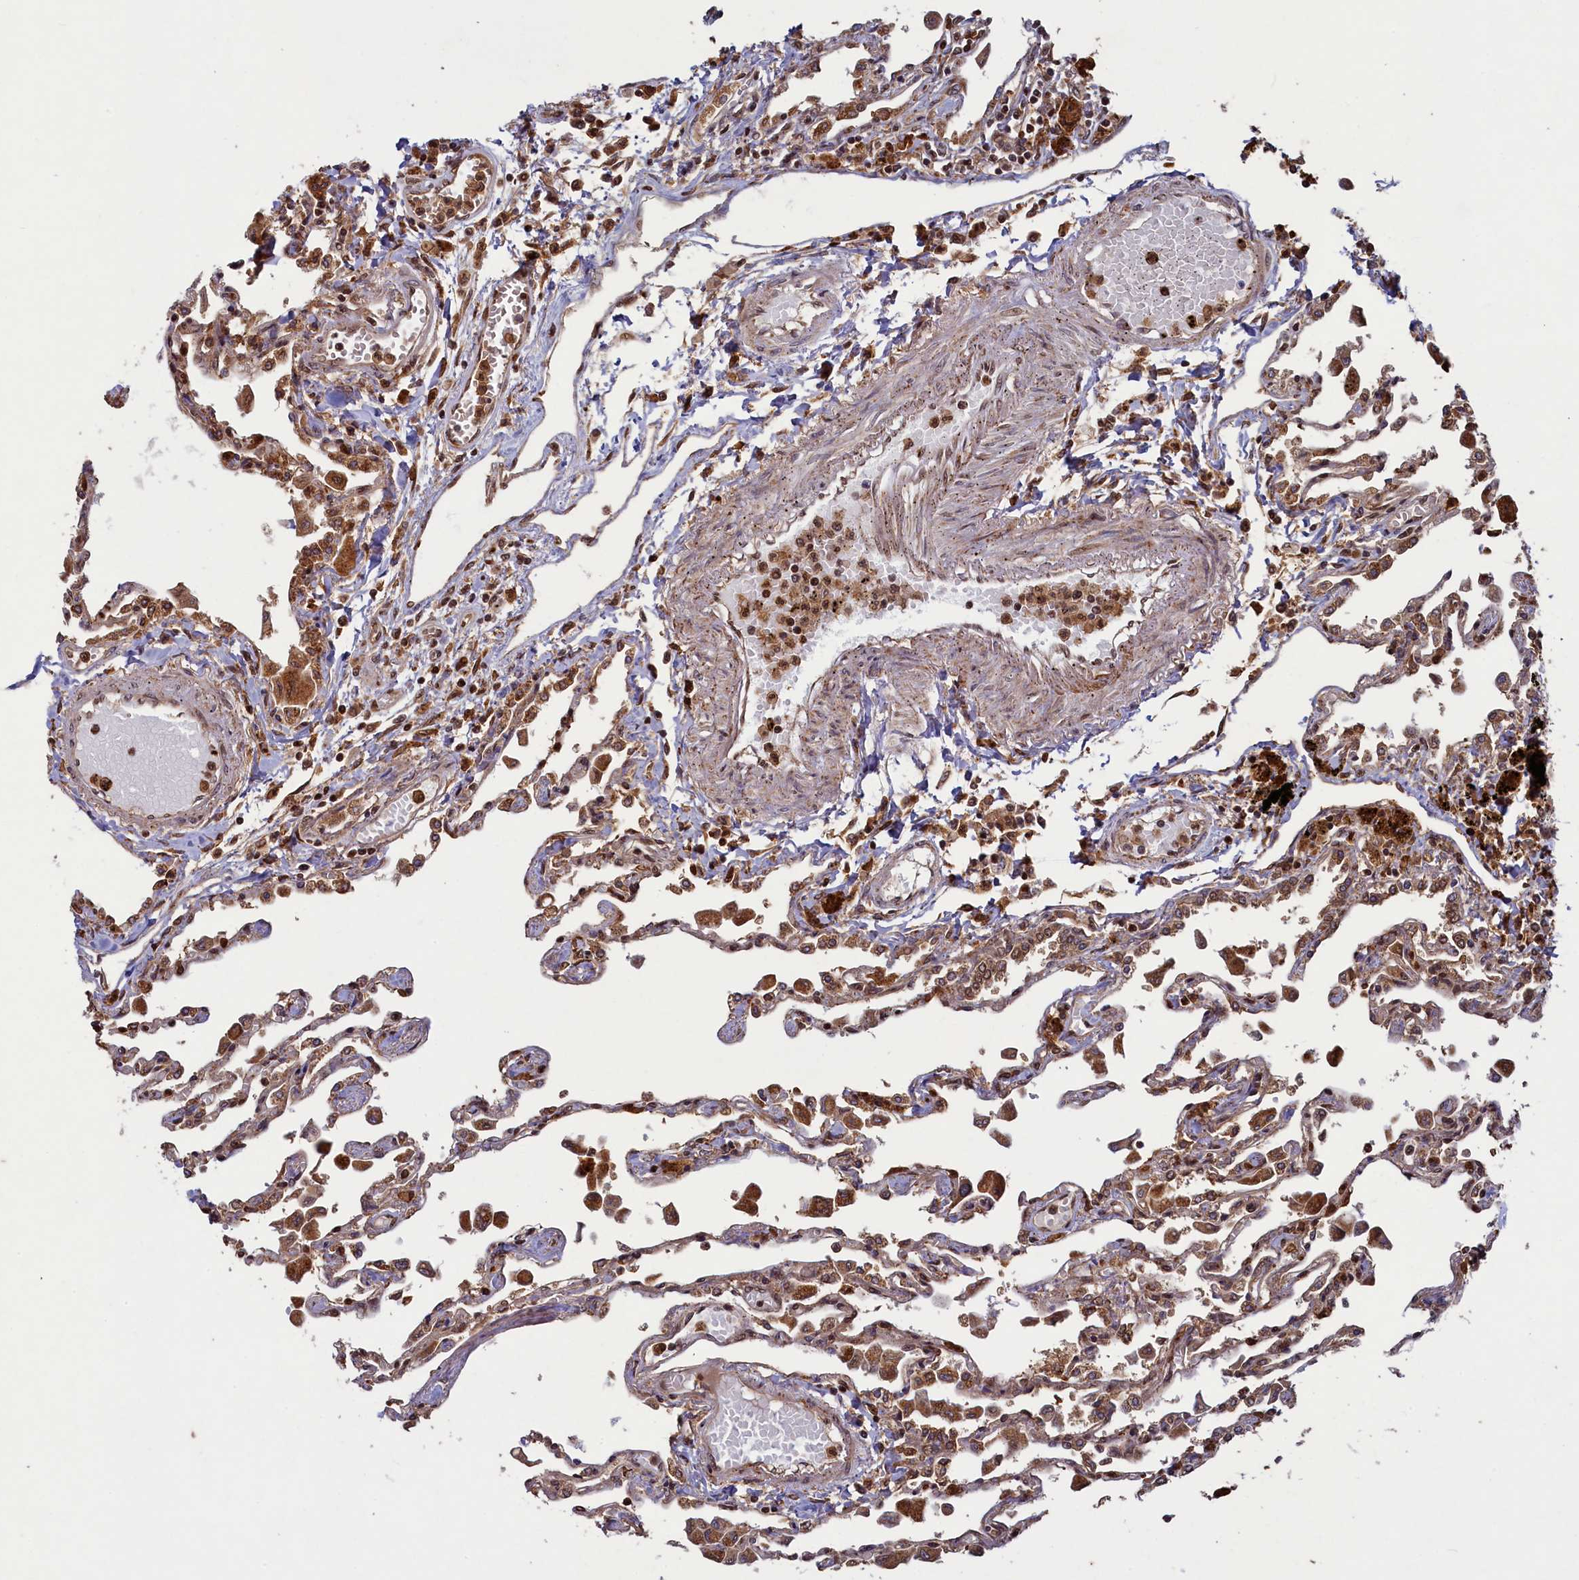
{"staining": {"intensity": "moderate", "quantity": ">75%", "location": "cytoplasmic/membranous,nuclear"}, "tissue": "lung", "cell_type": "Alveolar cells", "image_type": "normal", "snomed": [{"axis": "morphology", "description": "Normal tissue, NOS"}, {"axis": "topography", "description": "Bronchus"}, {"axis": "topography", "description": "Lung"}], "caption": "A brown stain shows moderate cytoplasmic/membranous,nuclear positivity of a protein in alveolar cells of normal lung. The staining is performed using DAB brown chromogen to label protein expression. The nuclei are counter-stained blue using hematoxylin.", "gene": "NAE1", "patient": {"sex": "female", "age": 49}}